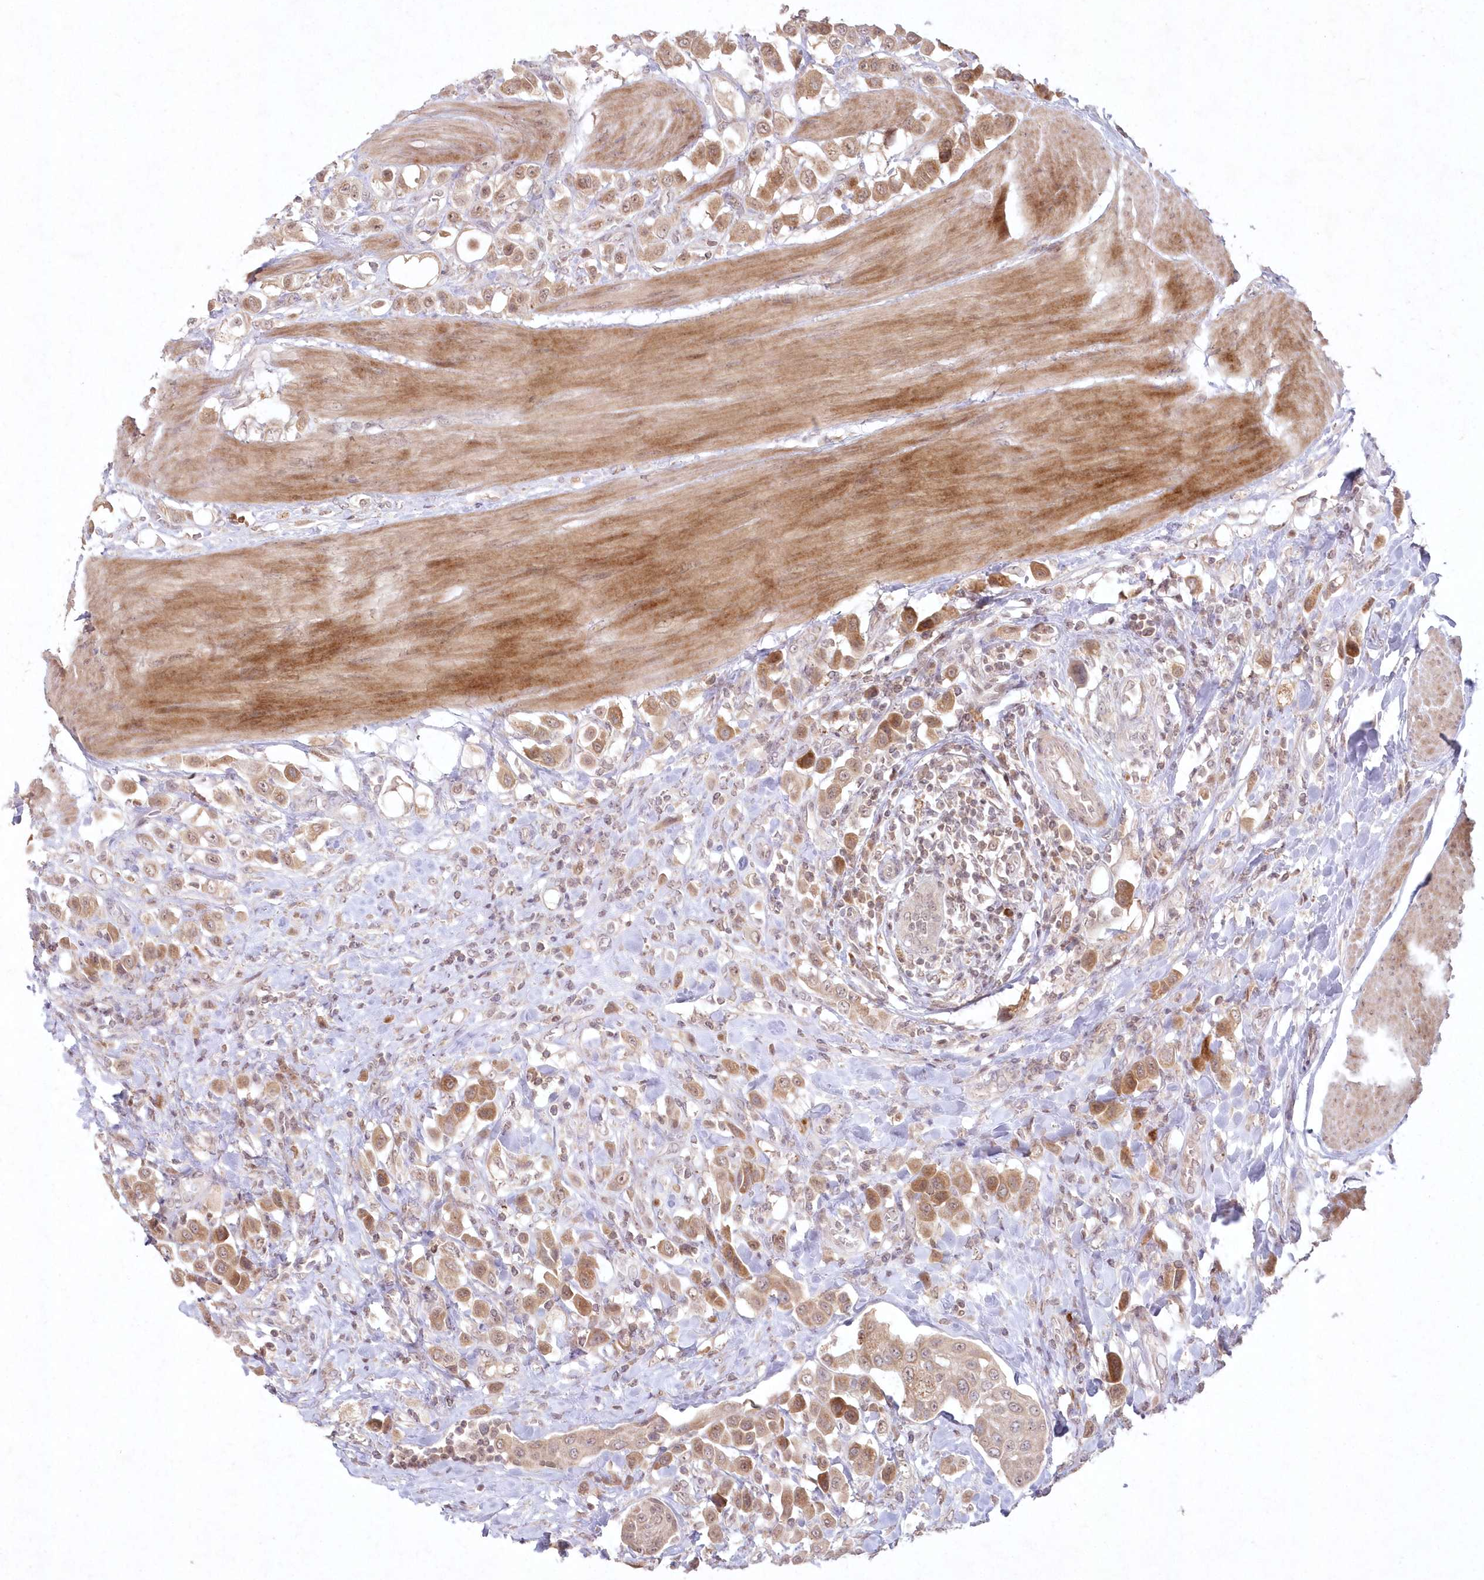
{"staining": {"intensity": "moderate", "quantity": ">75%", "location": "cytoplasmic/membranous,nuclear"}, "tissue": "urothelial cancer", "cell_type": "Tumor cells", "image_type": "cancer", "snomed": [{"axis": "morphology", "description": "Urothelial carcinoma, High grade"}, {"axis": "topography", "description": "Urinary bladder"}], "caption": "Immunohistochemical staining of human urothelial cancer reveals medium levels of moderate cytoplasmic/membranous and nuclear protein expression in about >75% of tumor cells.", "gene": "ASCC1", "patient": {"sex": "male", "age": 50}}